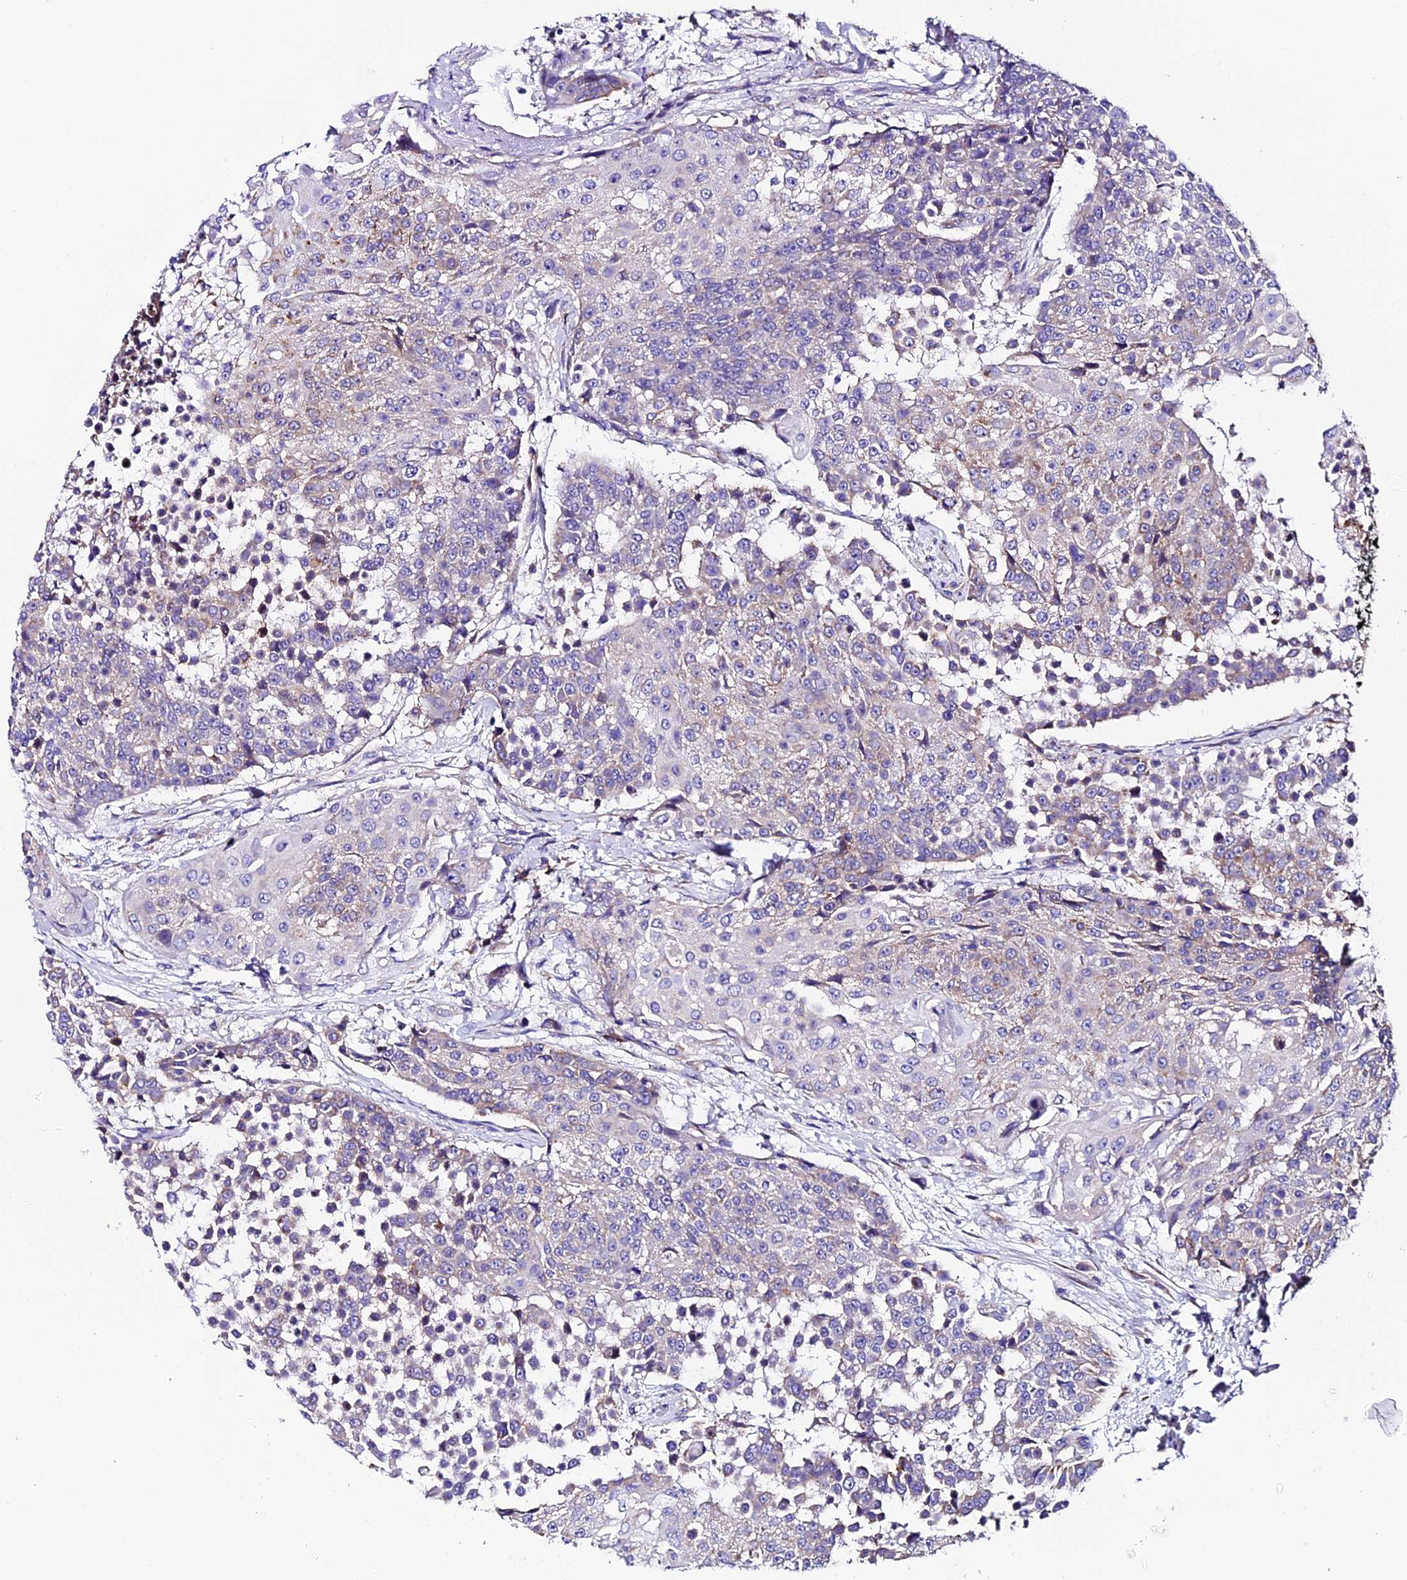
{"staining": {"intensity": "weak", "quantity": "<25%", "location": "cytoplasmic/membranous"}, "tissue": "urothelial cancer", "cell_type": "Tumor cells", "image_type": "cancer", "snomed": [{"axis": "morphology", "description": "Urothelial carcinoma, High grade"}, {"axis": "topography", "description": "Urinary bladder"}], "caption": "Tumor cells show no significant protein expression in urothelial carcinoma (high-grade).", "gene": "COMTD1", "patient": {"sex": "female", "age": 63}}